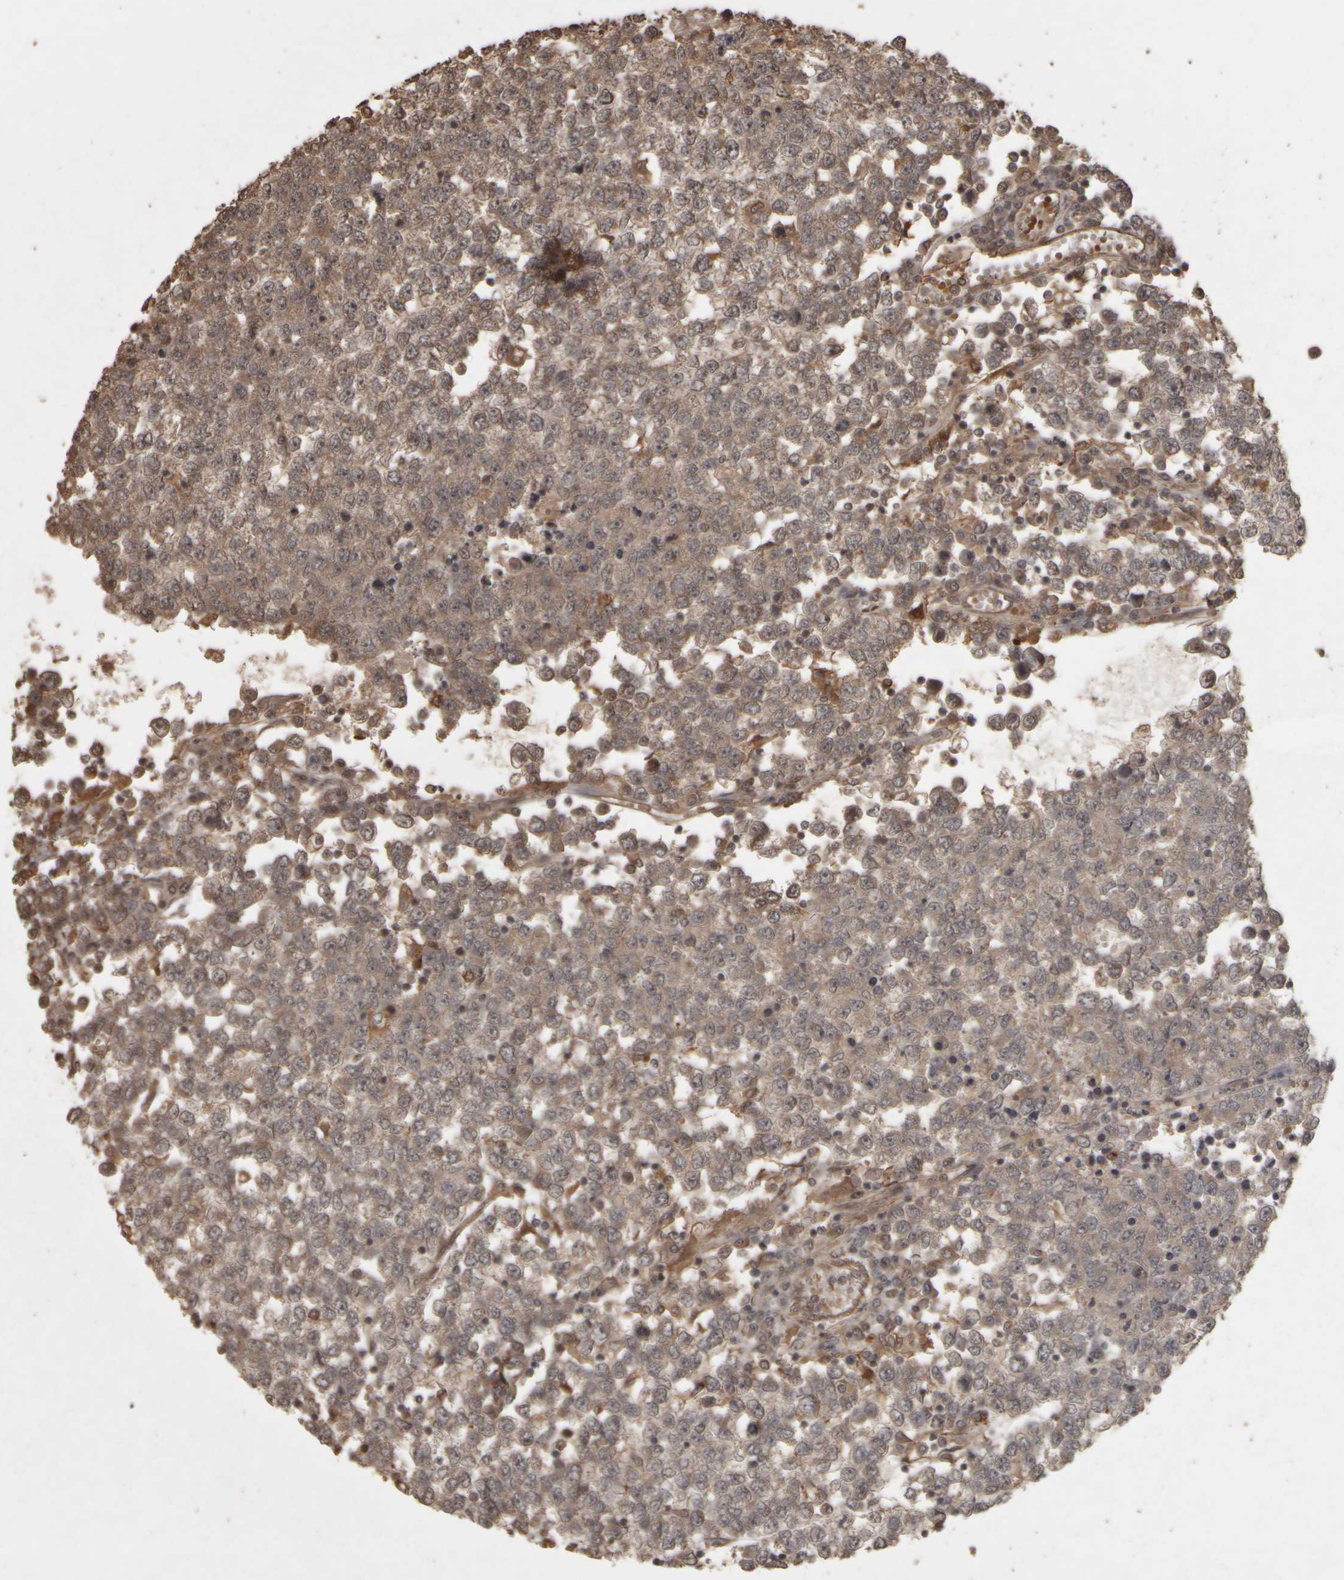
{"staining": {"intensity": "weak", "quantity": ">75%", "location": "cytoplasmic/membranous"}, "tissue": "testis cancer", "cell_type": "Tumor cells", "image_type": "cancer", "snomed": [{"axis": "morphology", "description": "Seminoma, NOS"}, {"axis": "topography", "description": "Testis"}], "caption": "About >75% of tumor cells in testis seminoma show weak cytoplasmic/membranous protein staining as visualized by brown immunohistochemical staining.", "gene": "ACO1", "patient": {"sex": "male", "age": 65}}